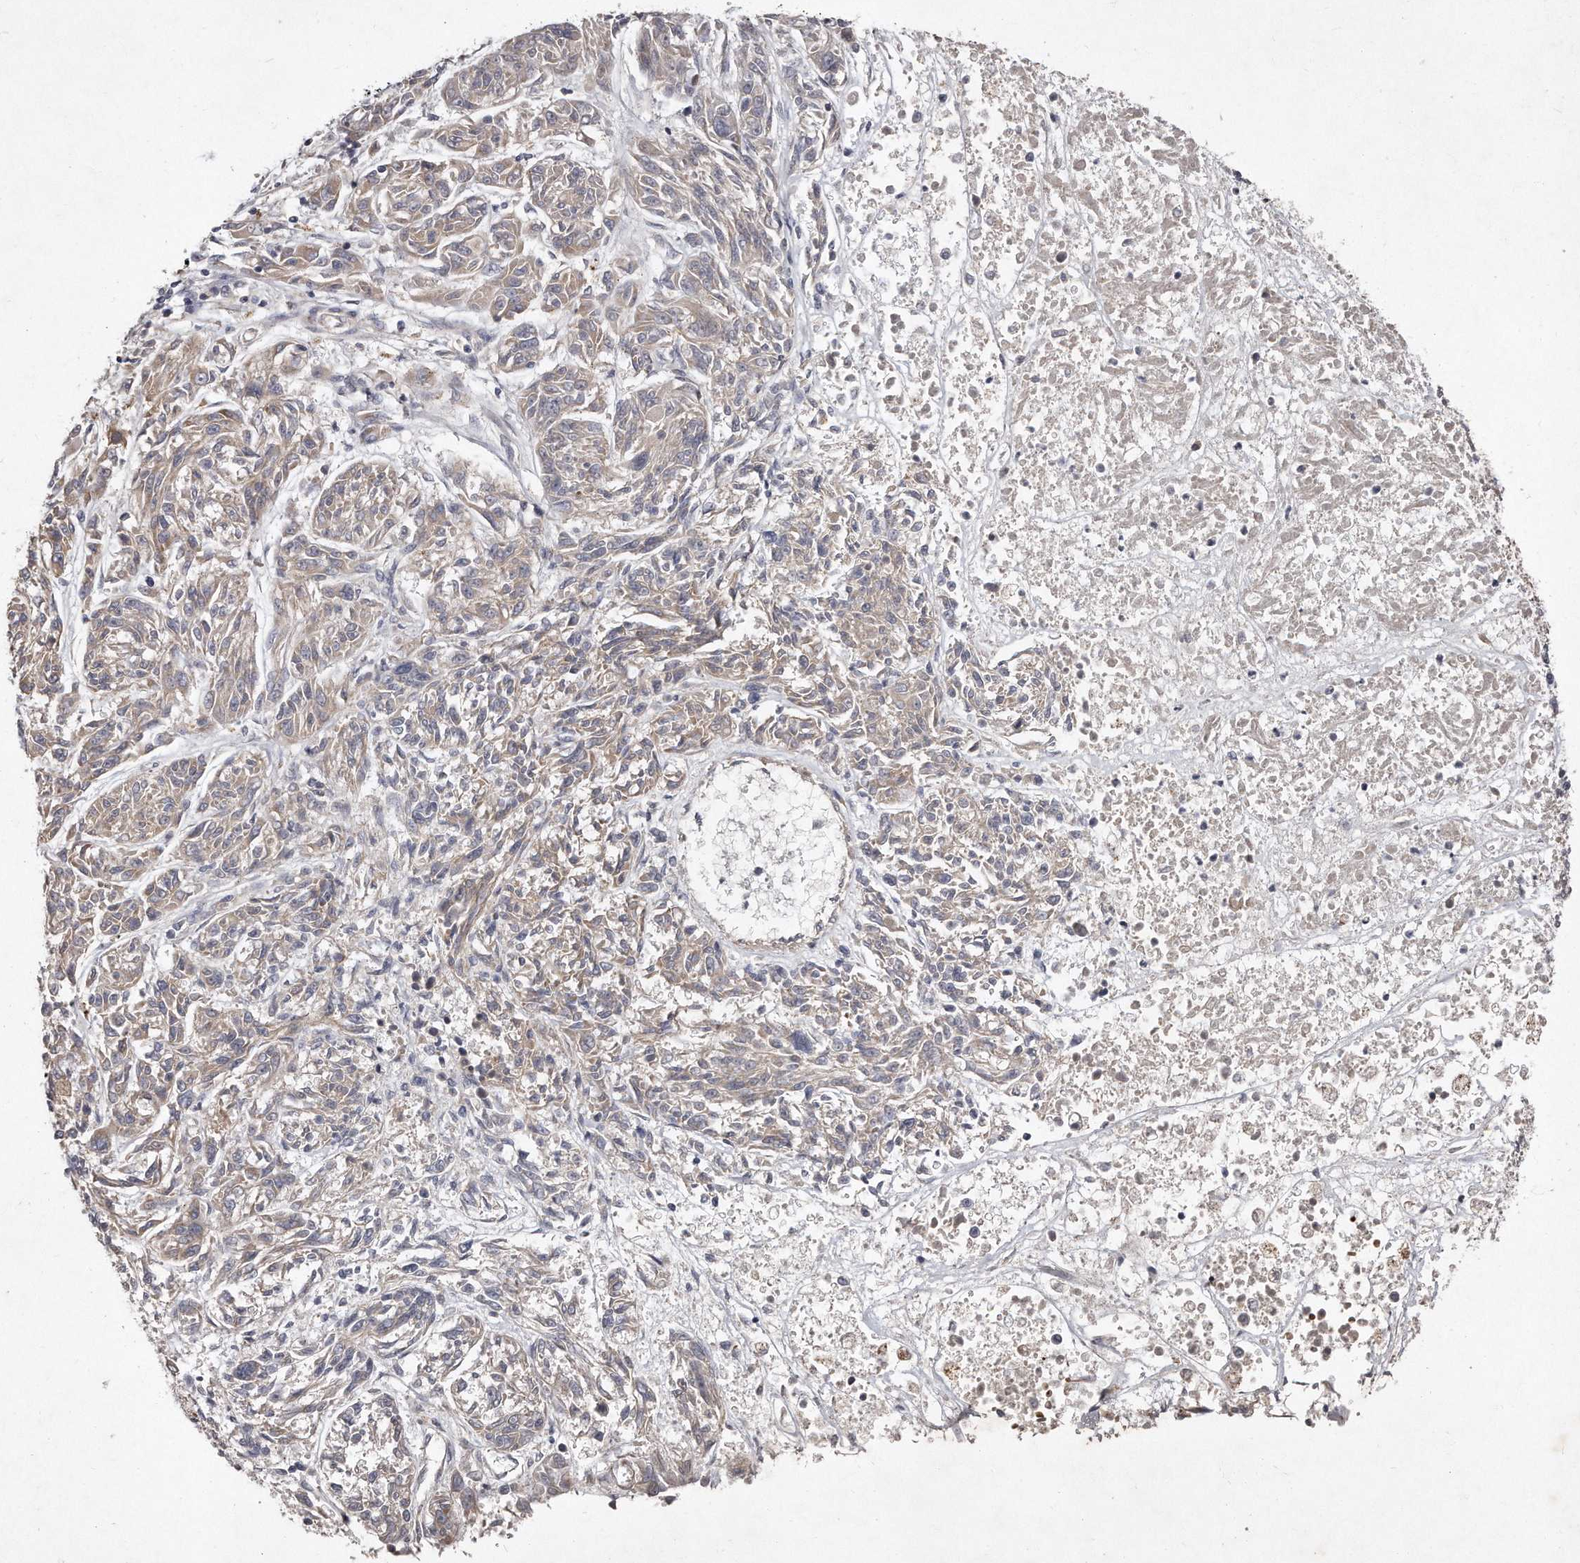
{"staining": {"intensity": "weak", "quantity": ">75%", "location": "cytoplasmic/membranous"}, "tissue": "melanoma", "cell_type": "Tumor cells", "image_type": "cancer", "snomed": [{"axis": "morphology", "description": "Malignant melanoma, NOS"}, {"axis": "topography", "description": "Skin"}], "caption": "The immunohistochemical stain highlights weak cytoplasmic/membranous positivity in tumor cells of malignant melanoma tissue.", "gene": "TECR", "patient": {"sex": "male", "age": 53}}